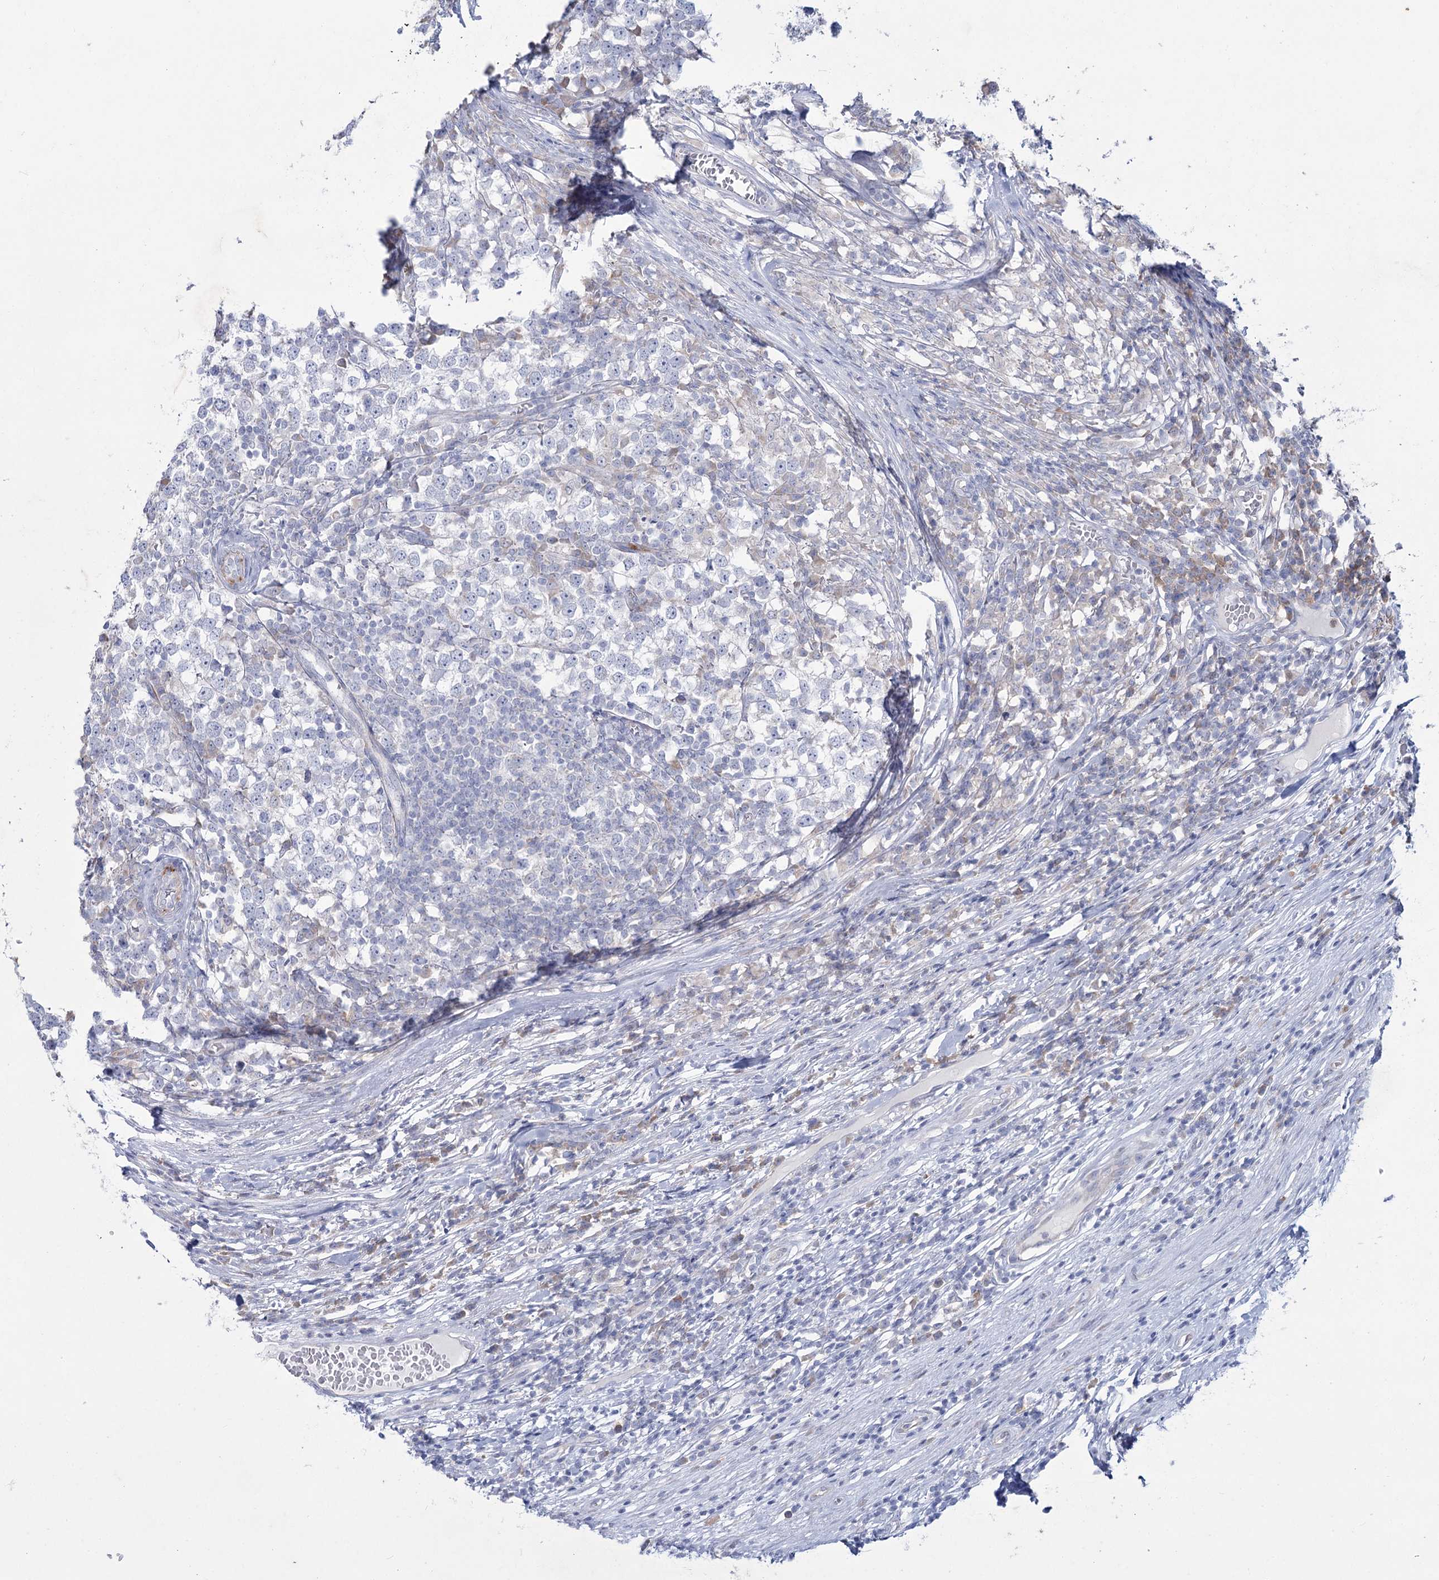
{"staining": {"intensity": "negative", "quantity": "none", "location": "none"}, "tissue": "testis cancer", "cell_type": "Tumor cells", "image_type": "cancer", "snomed": [{"axis": "morphology", "description": "Seminoma, NOS"}, {"axis": "topography", "description": "Testis"}], "caption": "Tumor cells show no significant protein positivity in testis cancer (seminoma).", "gene": "NIPAL4", "patient": {"sex": "male", "age": 65}}